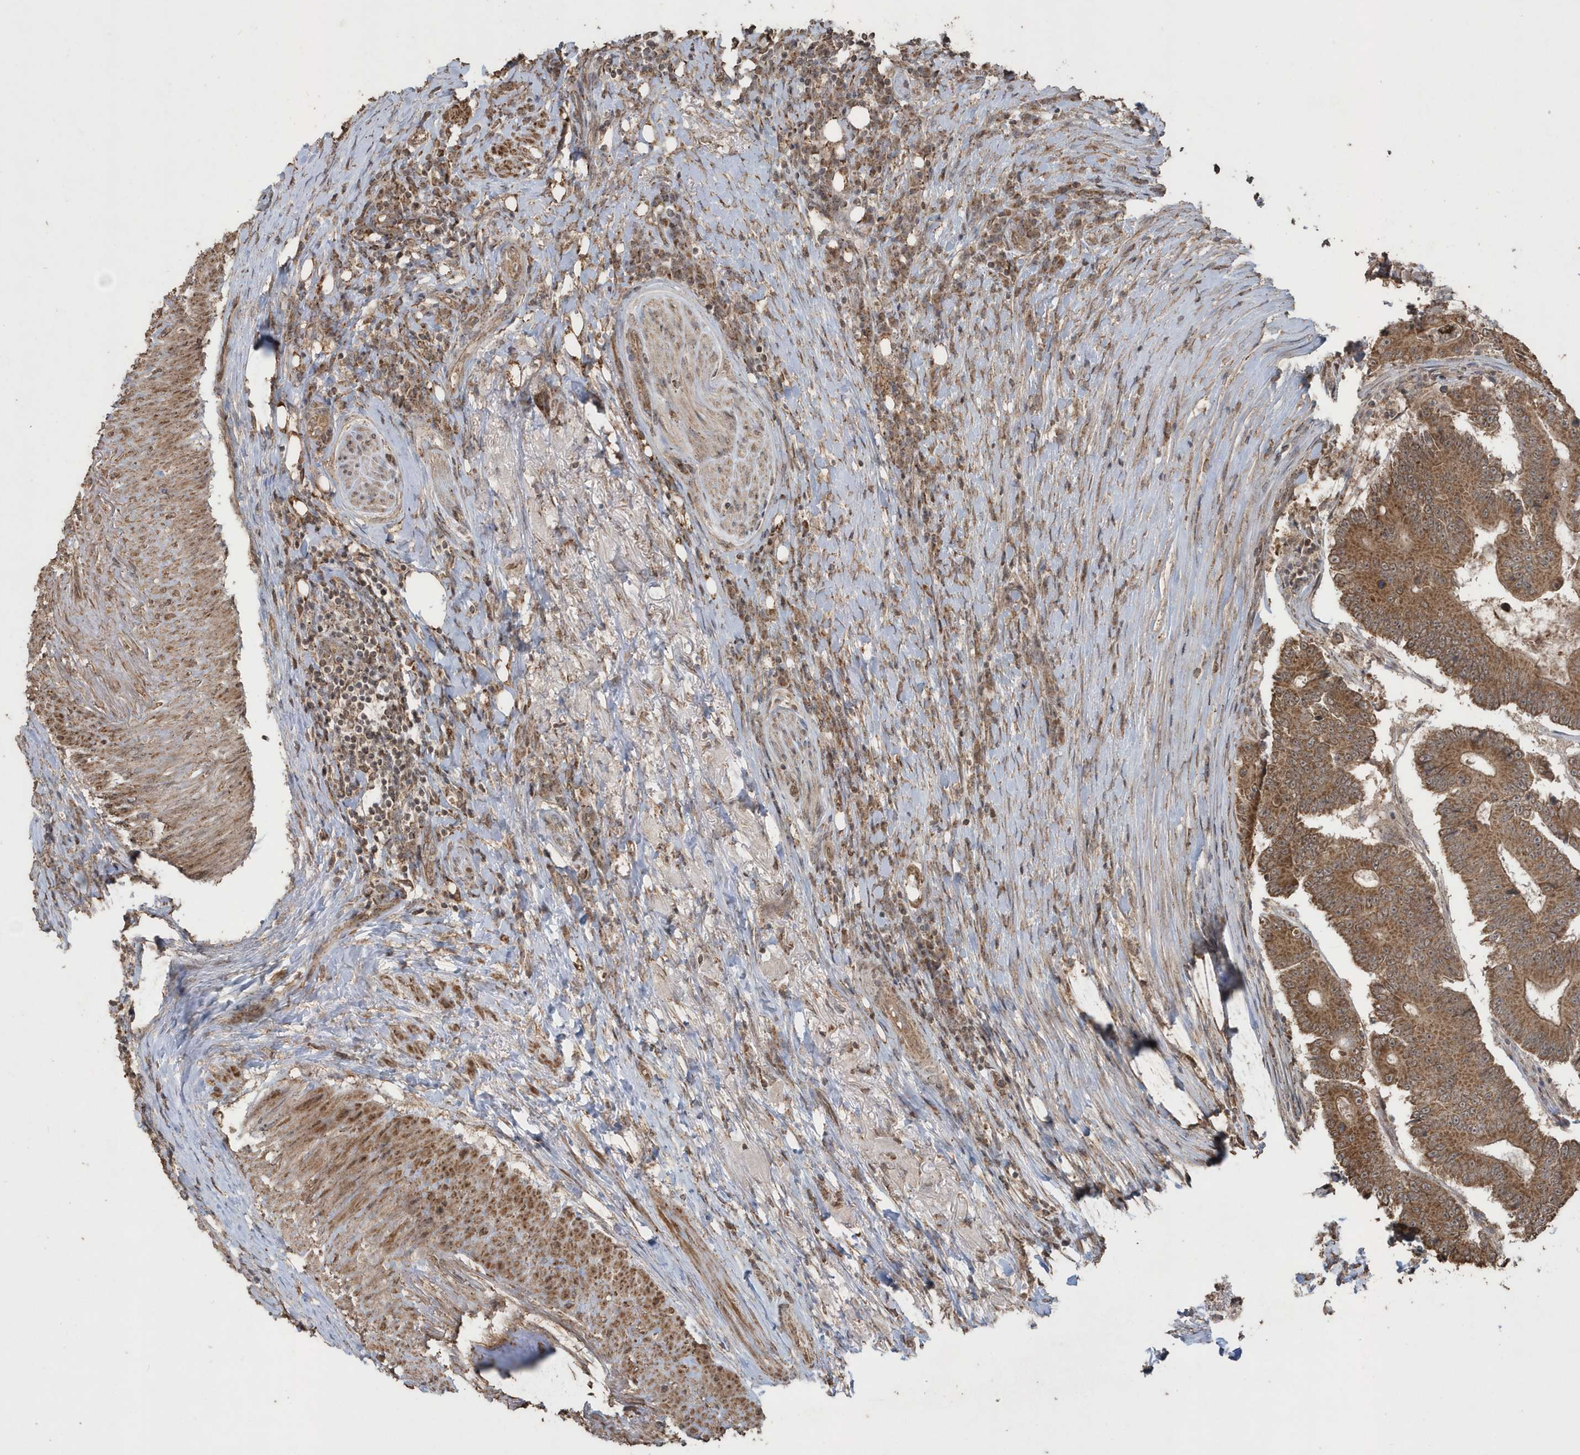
{"staining": {"intensity": "moderate", "quantity": ">75%", "location": "cytoplasmic/membranous"}, "tissue": "colorectal cancer", "cell_type": "Tumor cells", "image_type": "cancer", "snomed": [{"axis": "morphology", "description": "Adenocarcinoma, NOS"}, {"axis": "topography", "description": "Colon"}], "caption": "Moderate cytoplasmic/membranous positivity is identified in about >75% of tumor cells in colorectal cancer.", "gene": "PAXBP1", "patient": {"sex": "male", "age": 83}}